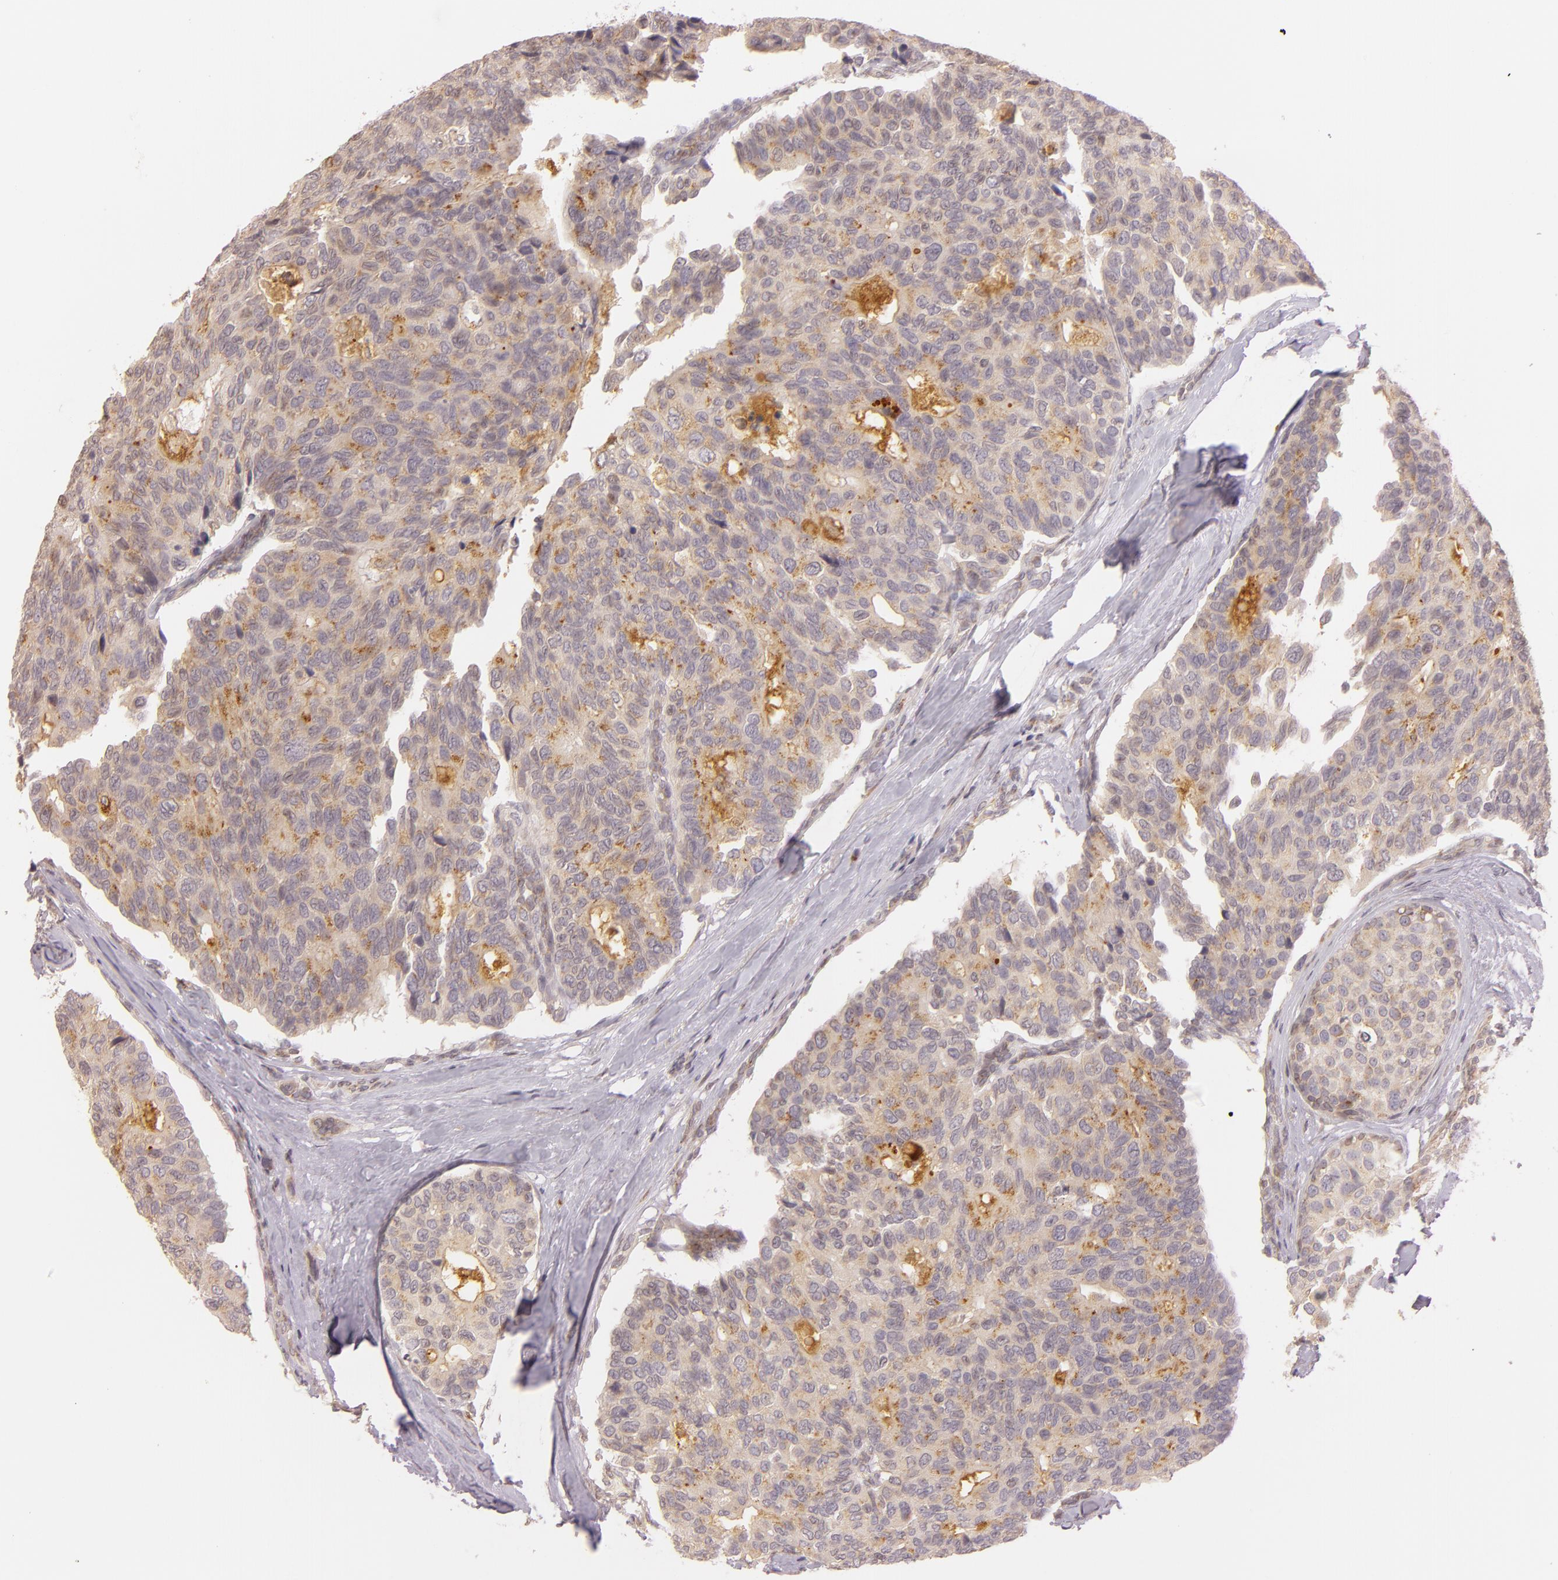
{"staining": {"intensity": "moderate", "quantity": ">75%", "location": "cytoplasmic/membranous"}, "tissue": "breast cancer", "cell_type": "Tumor cells", "image_type": "cancer", "snomed": [{"axis": "morphology", "description": "Duct carcinoma"}, {"axis": "topography", "description": "Breast"}], "caption": "IHC histopathology image of invasive ductal carcinoma (breast) stained for a protein (brown), which displays medium levels of moderate cytoplasmic/membranous expression in approximately >75% of tumor cells.", "gene": "LGMN", "patient": {"sex": "female", "age": 69}}